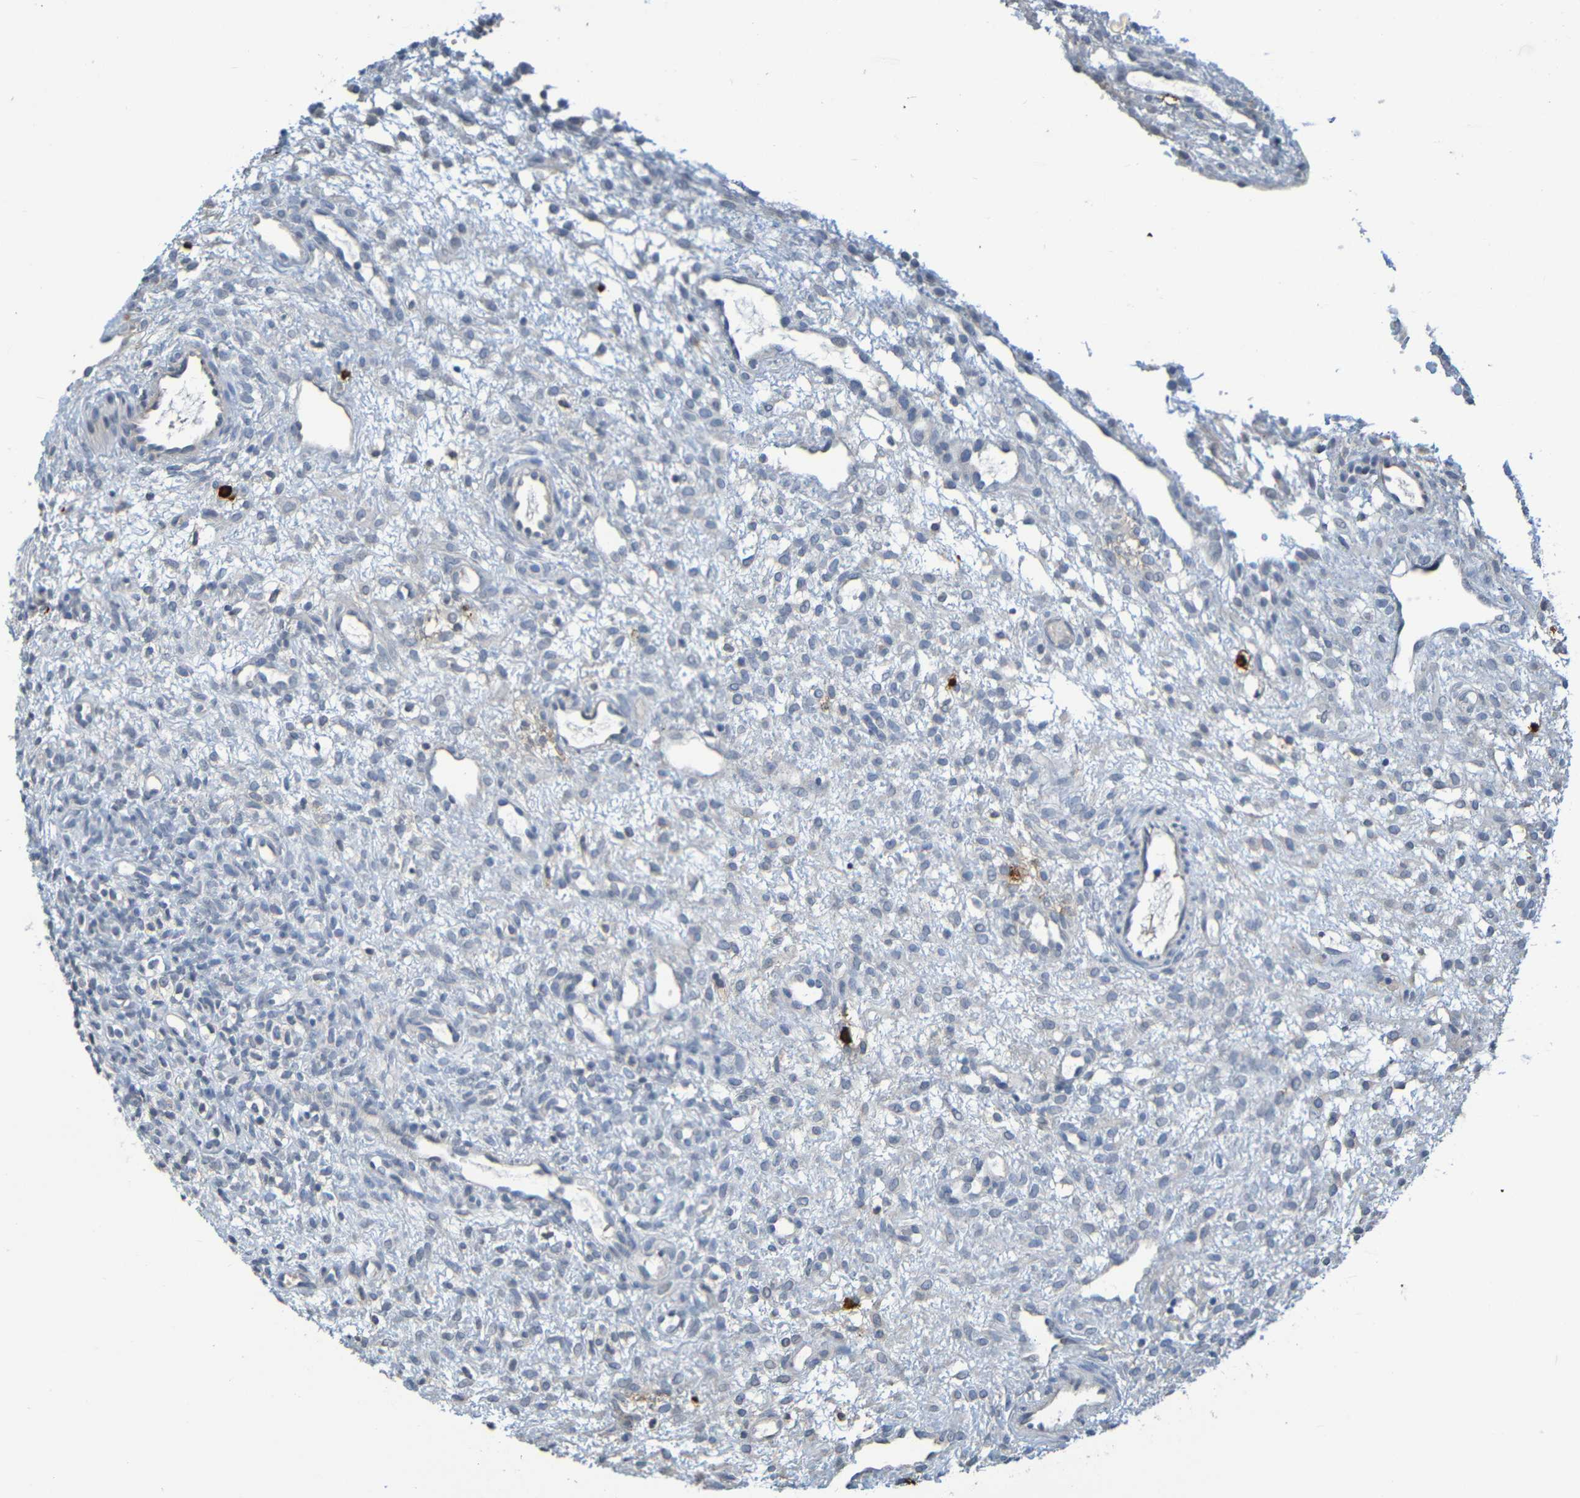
{"staining": {"intensity": "negative", "quantity": "none", "location": "none"}, "tissue": "ovary", "cell_type": "Ovarian stroma cells", "image_type": "normal", "snomed": [{"axis": "morphology", "description": "Normal tissue, NOS"}, {"axis": "morphology", "description": "Cyst, NOS"}, {"axis": "topography", "description": "Ovary"}], "caption": "Immunohistochemistry (IHC) of unremarkable human ovary displays no positivity in ovarian stroma cells. (DAB (3,3'-diaminobenzidine) immunohistochemistry with hematoxylin counter stain).", "gene": "C3AR1", "patient": {"sex": "female", "age": 18}}